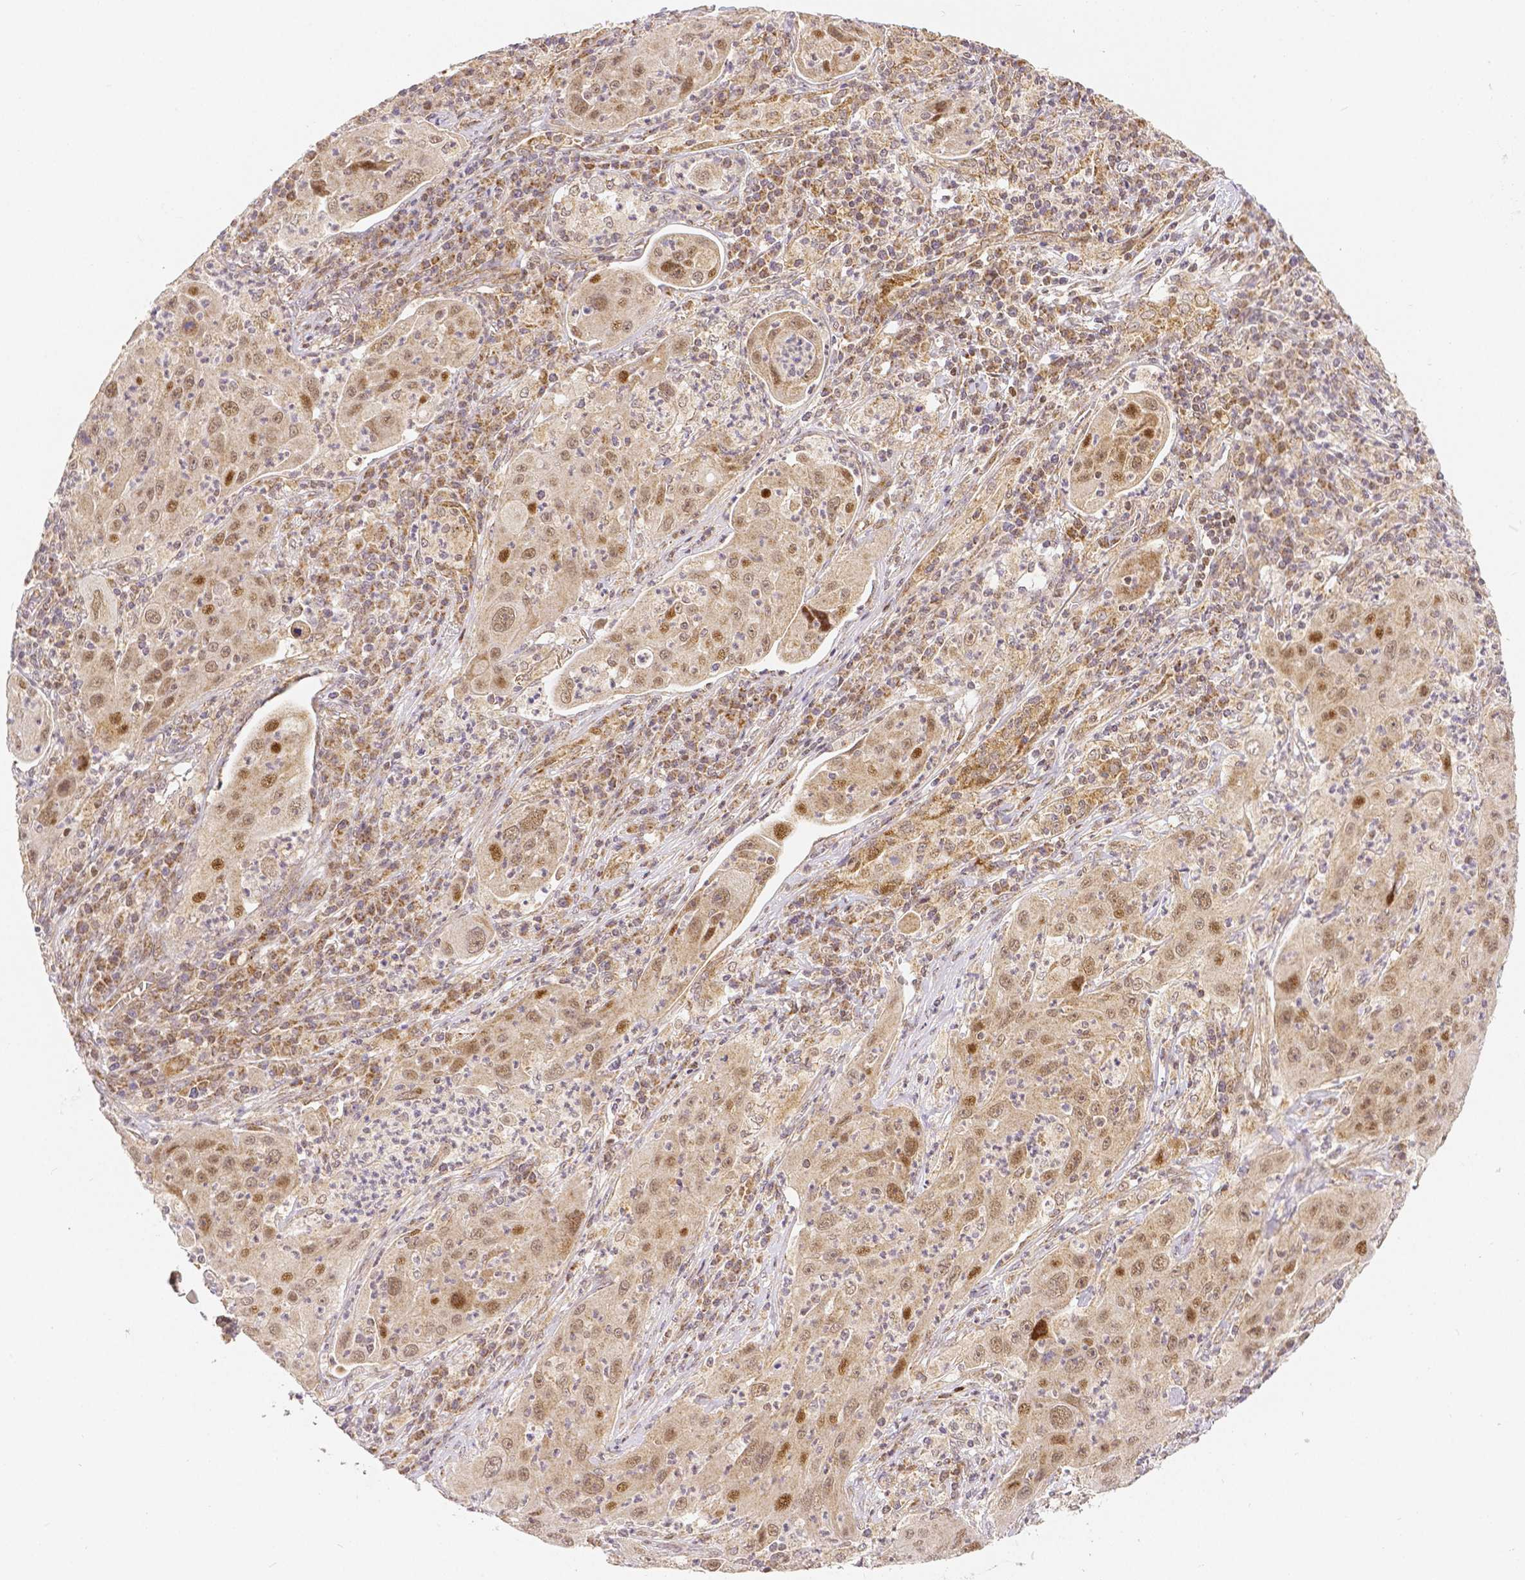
{"staining": {"intensity": "moderate", "quantity": ">75%", "location": "cytoplasmic/membranous,nuclear"}, "tissue": "lung cancer", "cell_type": "Tumor cells", "image_type": "cancer", "snomed": [{"axis": "morphology", "description": "Squamous cell carcinoma, NOS"}, {"axis": "topography", "description": "Lung"}], "caption": "DAB (3,3'-diaminobenzidine) immunohistochemical staining of lung cancer exhibits moderate cytoplasmic/membranous and nuclear protein staining in about >75% of tumor cells.", "gene": "RHOT1", "patient": {"sex": "female", "age": 59}}